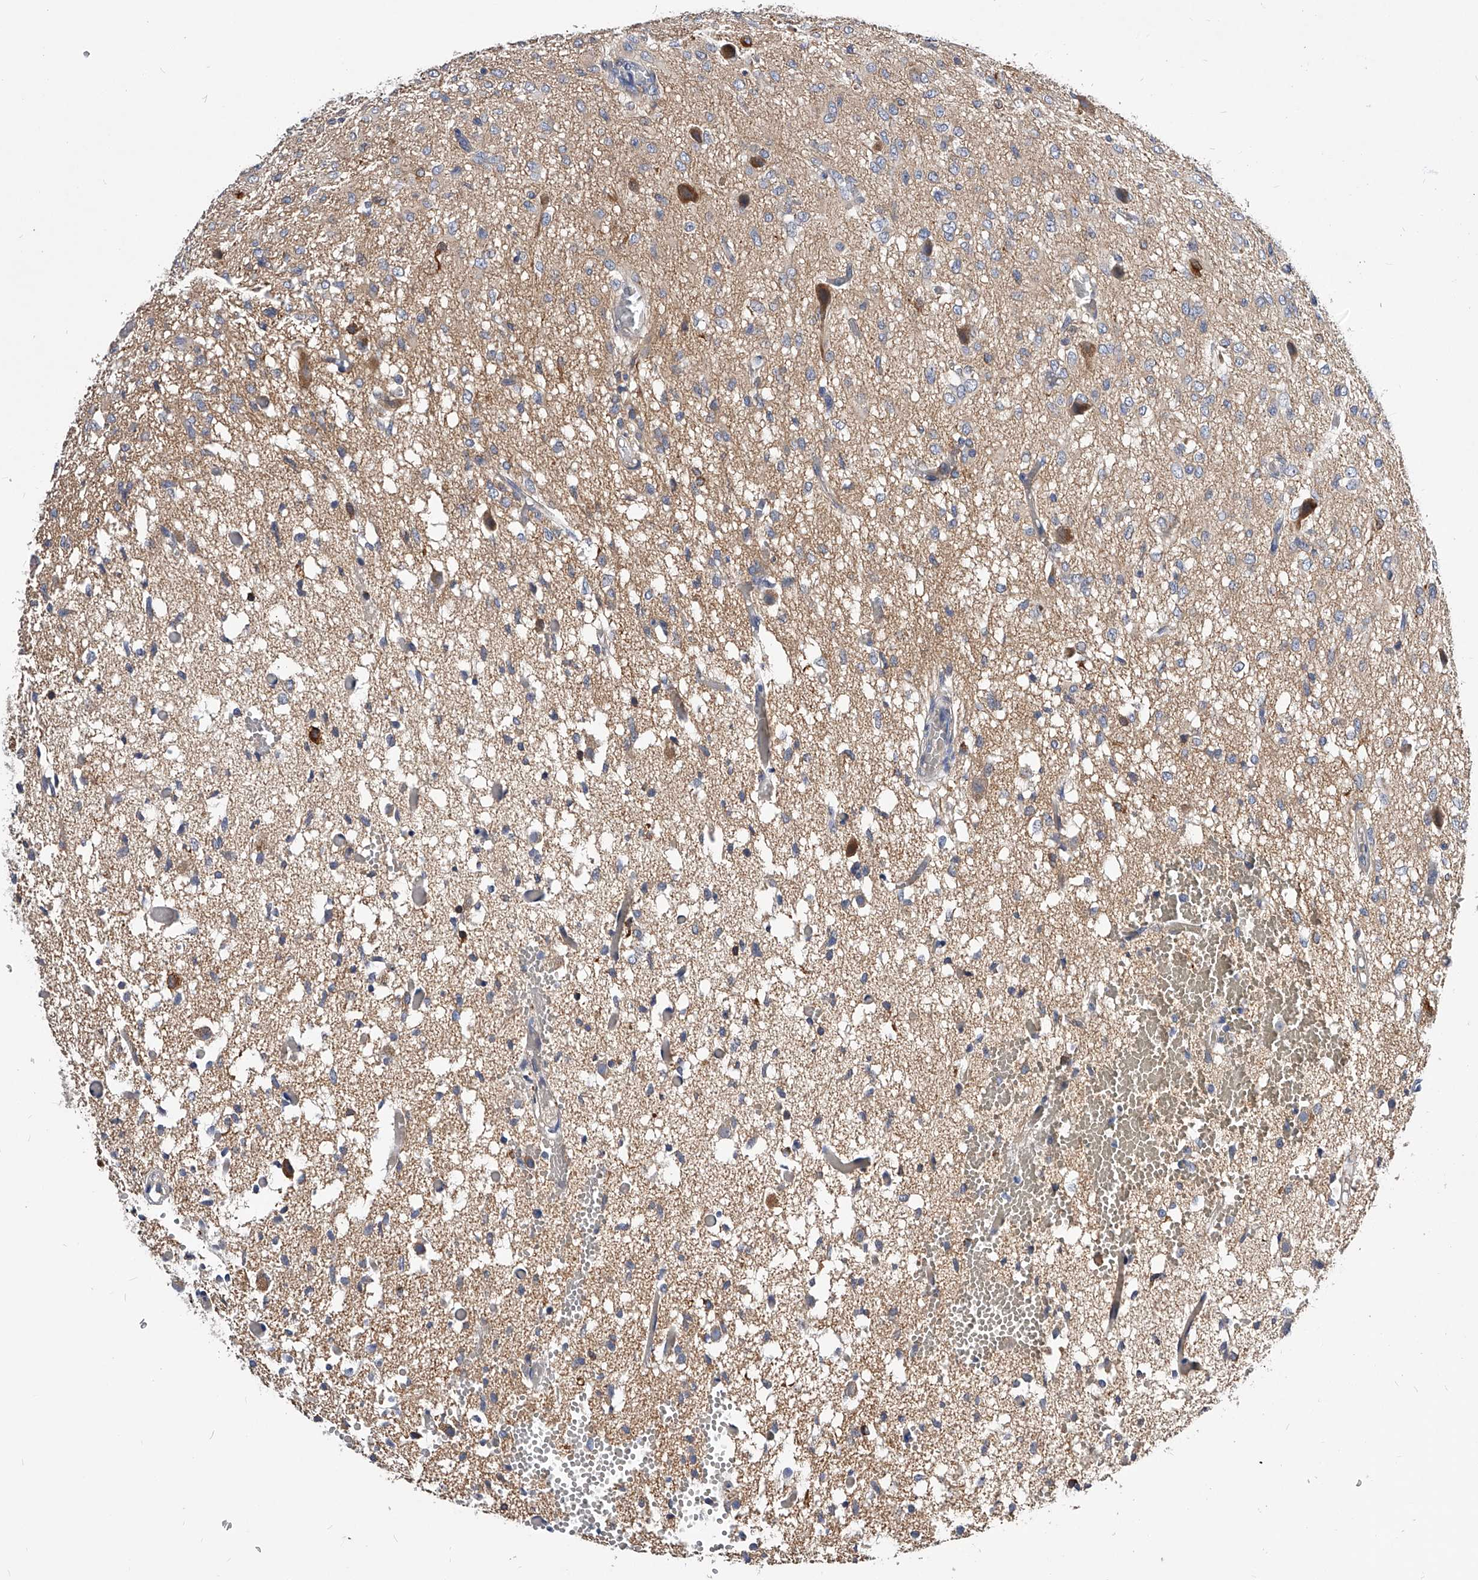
{"staining": {"intensity": "negative", "quantity": "none", "location": "none"}, "tissue": "glioma", "cell_type": "Tumor cells", "image_type": "cancer", "snomed": [{"axis": "morphology", "description": "Glioma, malignant, High grade"}, {"axis": "topography", "description": "Brain"}], "caption": "Human malignant glioma (high-grade) stained for a protein using IHC displays no staining in tumor cells.", "gene": "ARL4C", "patient": {"sex": "female", "age": 59}}